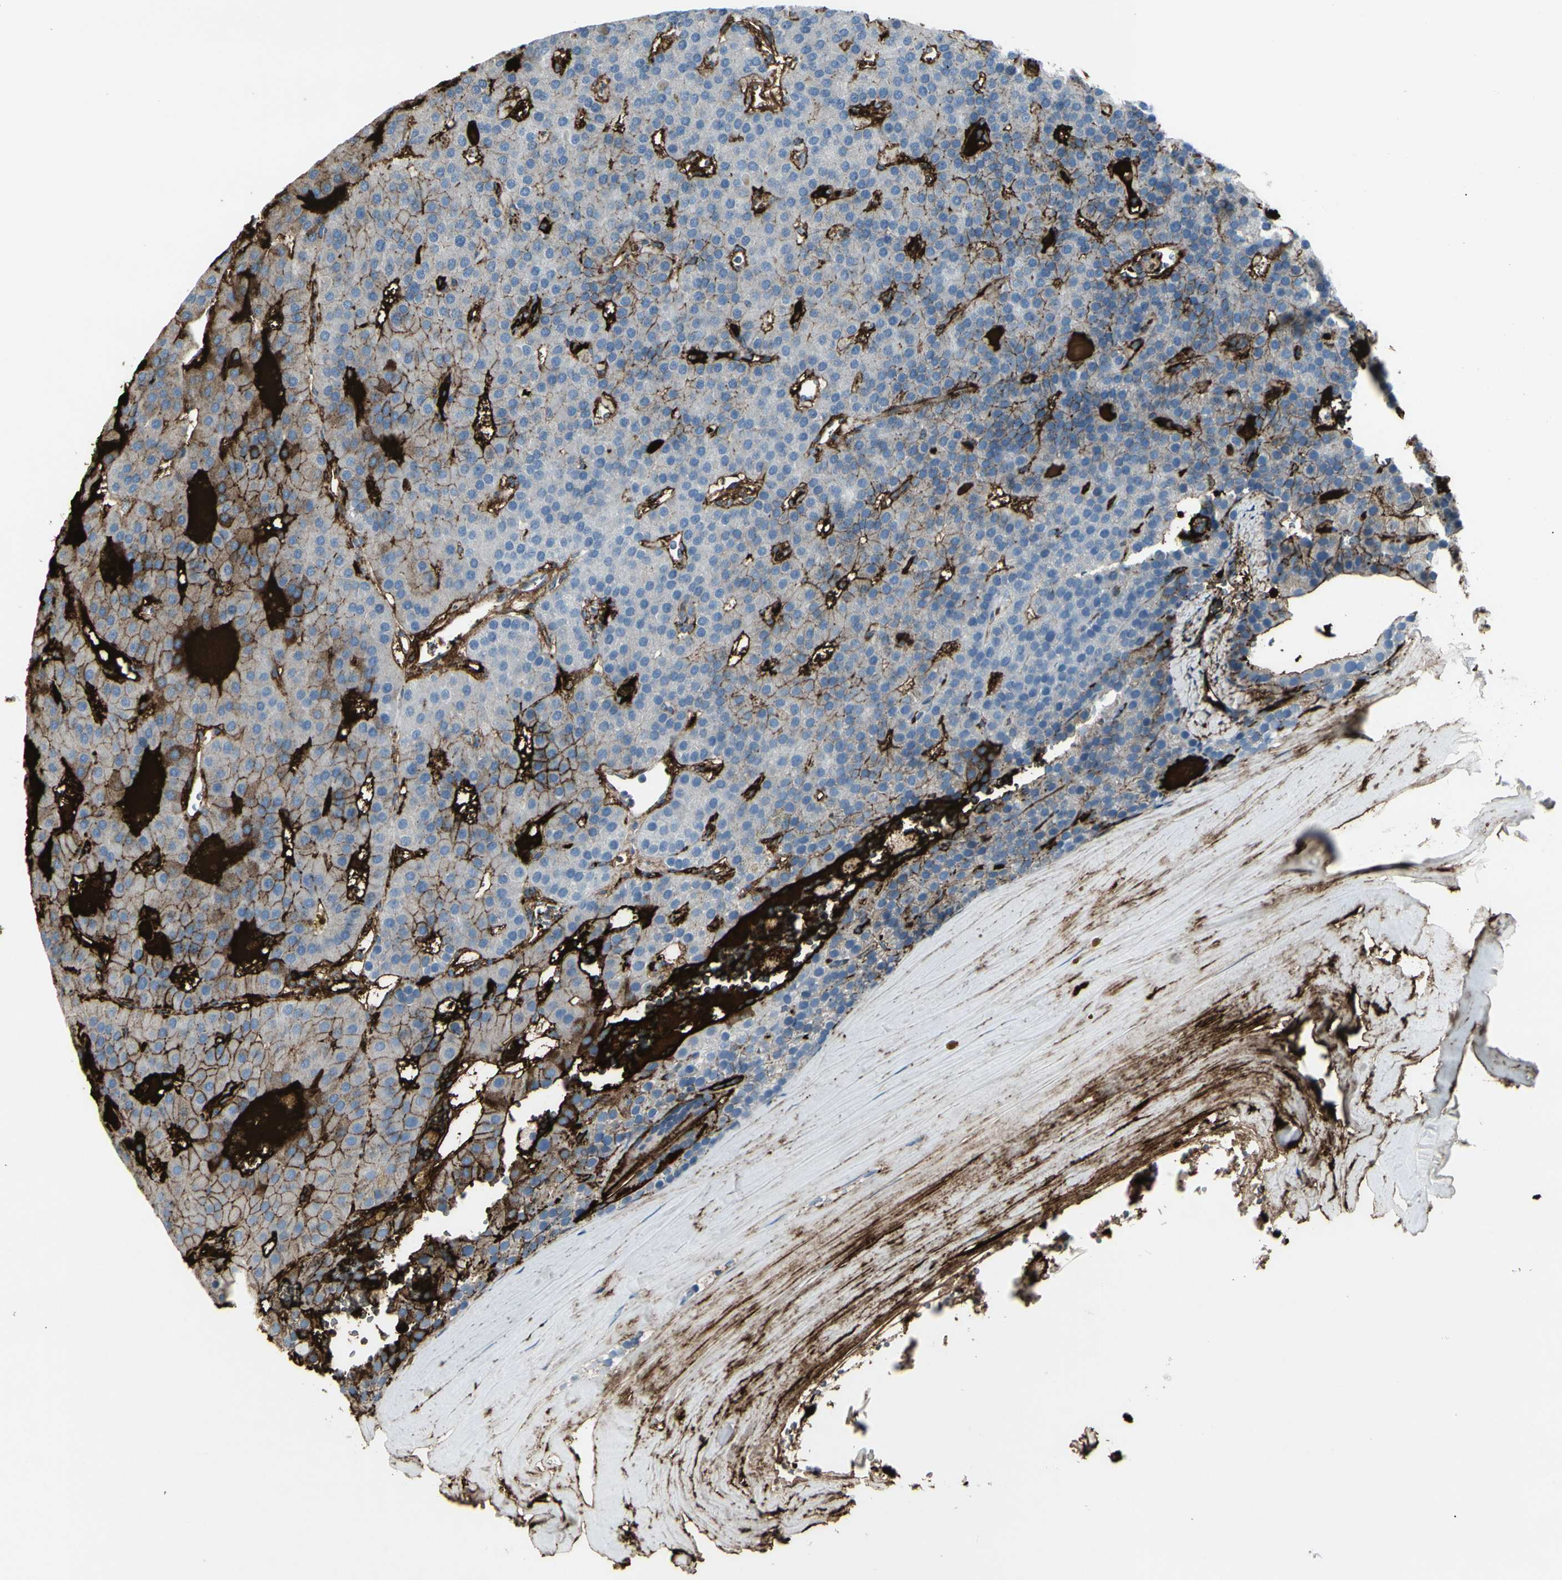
{"staining": {"intensity": "strong", "quantity": "25%-75%", "location": "cytoplasmic/membranous"}, "tissue": "parathyroid gland", "cell_type": "Glandular cells", "image_type": "normal", "snomed": [{"axis": "morphology", "description": "Normal tissue, NOS"}, {"axis": "morphology", "description": "Adenoma, NOS"}, {"axis": "topography", "description": "Parathyroid gland"}], "caption": "High-magnification brightfield microscopy of unremarkable parathyroid gland stained with DAB (3,3'-diaminobenzidine) (brown) and counterstained with hematoxylin (blue). glandular cells exhibit strong cytoplasmic/membranous staining is present in about25%-75% of cells. The staining was performed using DAB to visualize the protein expression in brown, while the nuclei were stained in blue with hematoxylin (Magnification: 20x).", "gene": "IGHG1", "patient": {"sex": "female", "age": 86}}